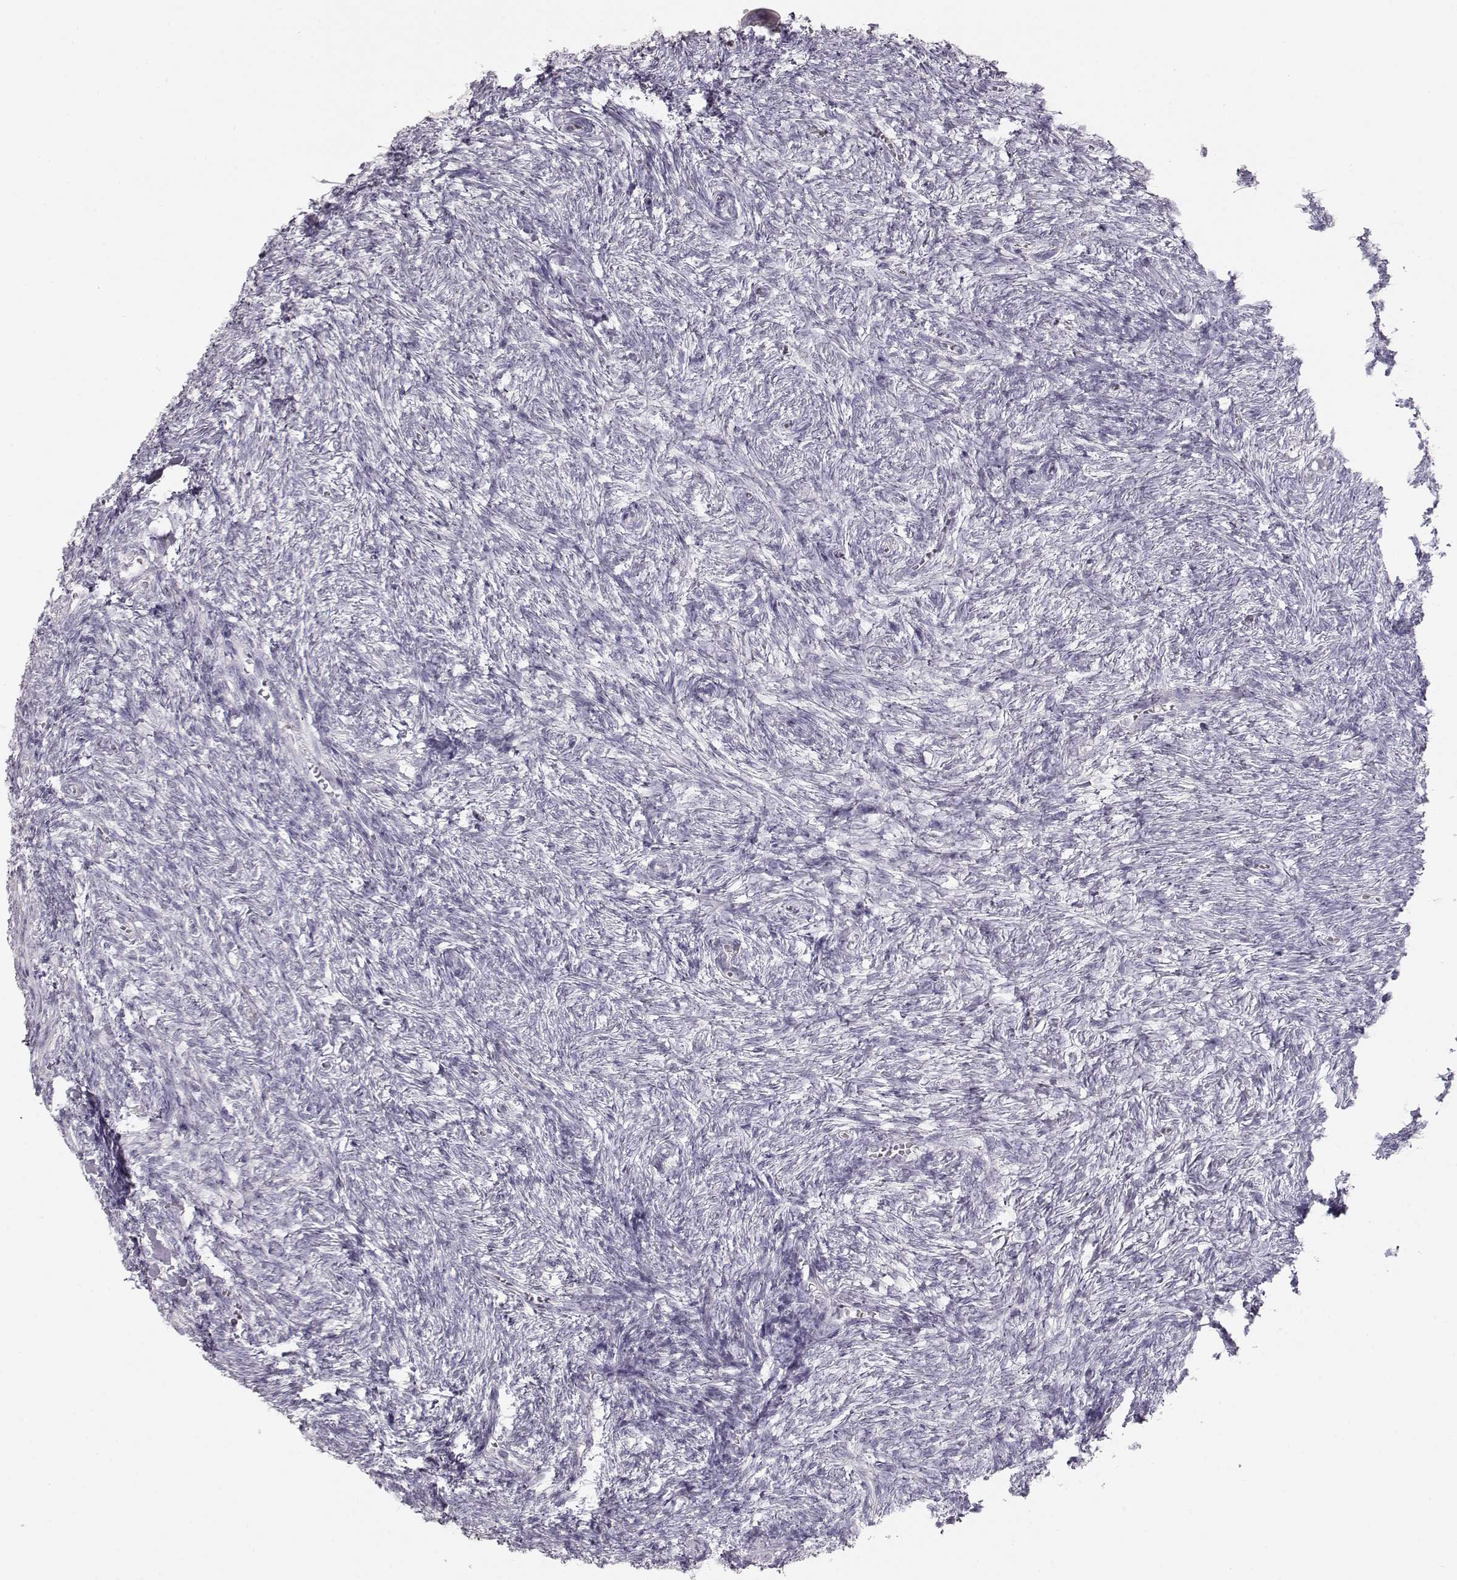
{"staining": {"intensity": "negative", "quantity": "none", "location": "none"}, "tissue": "ovary", "cell_type": "Follicle cells", "image_type": "normal", "snomed": [{"axis": "morphology", "description": "Normal tissue, NOS"}, {"axis": "topography", "description": "Ovary"}], "caption": "Follicle cells are negative for protein expression in normal human ovary. Brightfield microscopy of immunohistochemistry stained with DAB (brown) and hematoxylin (blue), captured at high magnification.", "gene": "FAM205A", "patient": {"sex": "female", "age": 43}}